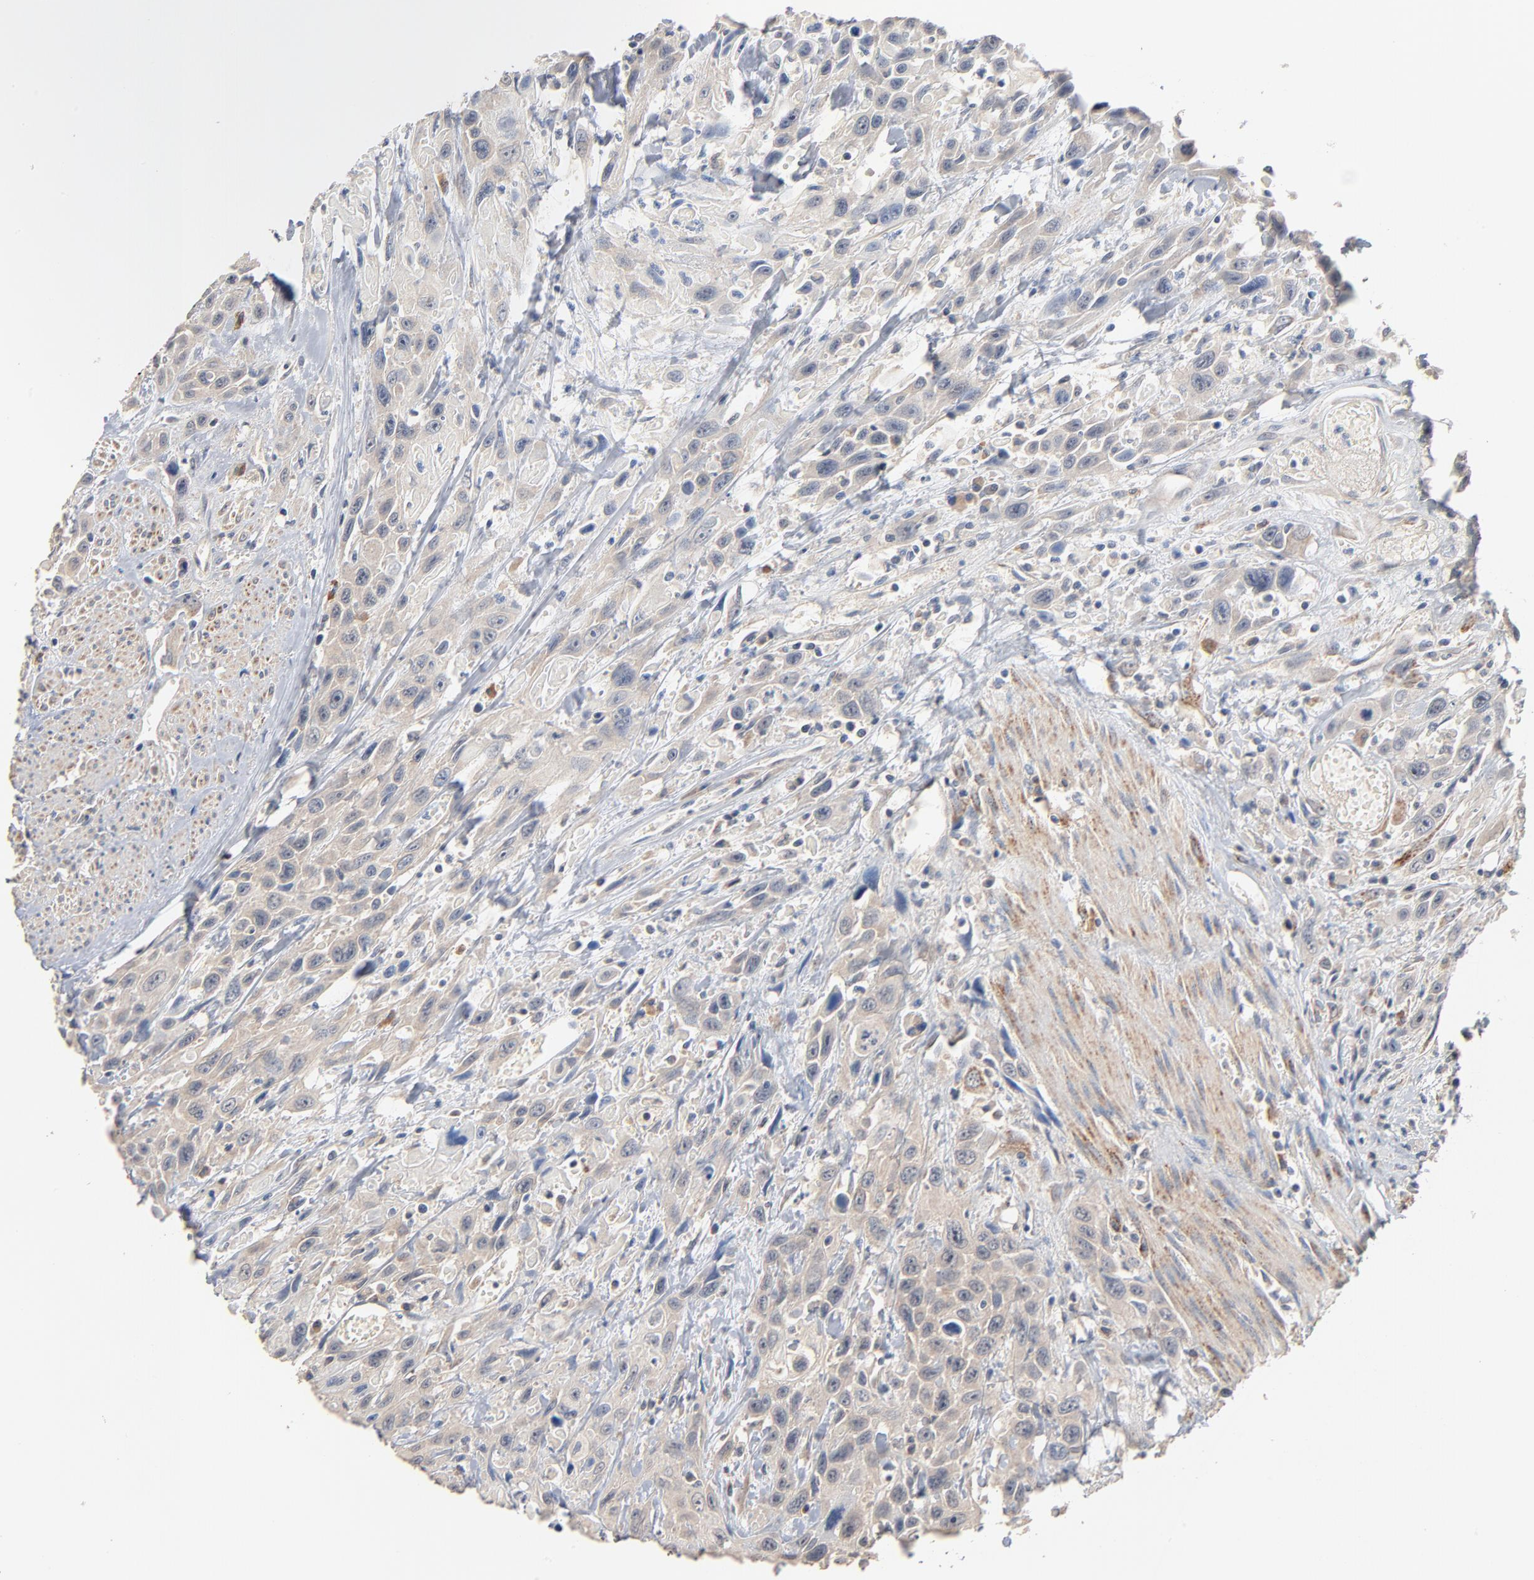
{"staining": {"intensity": "weak", "quantity": "25%-75%", "location": "cytoplasmic/membranous"}, "tissue": "urothelial cancer", "cell_type": "Tumor cells", "image_type": "cancer", "snomed": [{"axis": "morphology", "description": "Urothelial carcinoma, High grade"}, {"axis": "topography", "description": "Urinary bladder"}], "caption": "High-grade urothelial carcinoma was stained to show a protein in brown. There is low levels of weak cytoplasmic/membranous positivity in approximately 25%-75% of tumor cells. Using DAB (3,3'-diaminobenzidine) (brown) and hematoxylin (blue) stains, captured at high magnification using brightfield microscopy.", "gene": "ZDHHC8", "patient": {"sex": "female", "age": 84}}